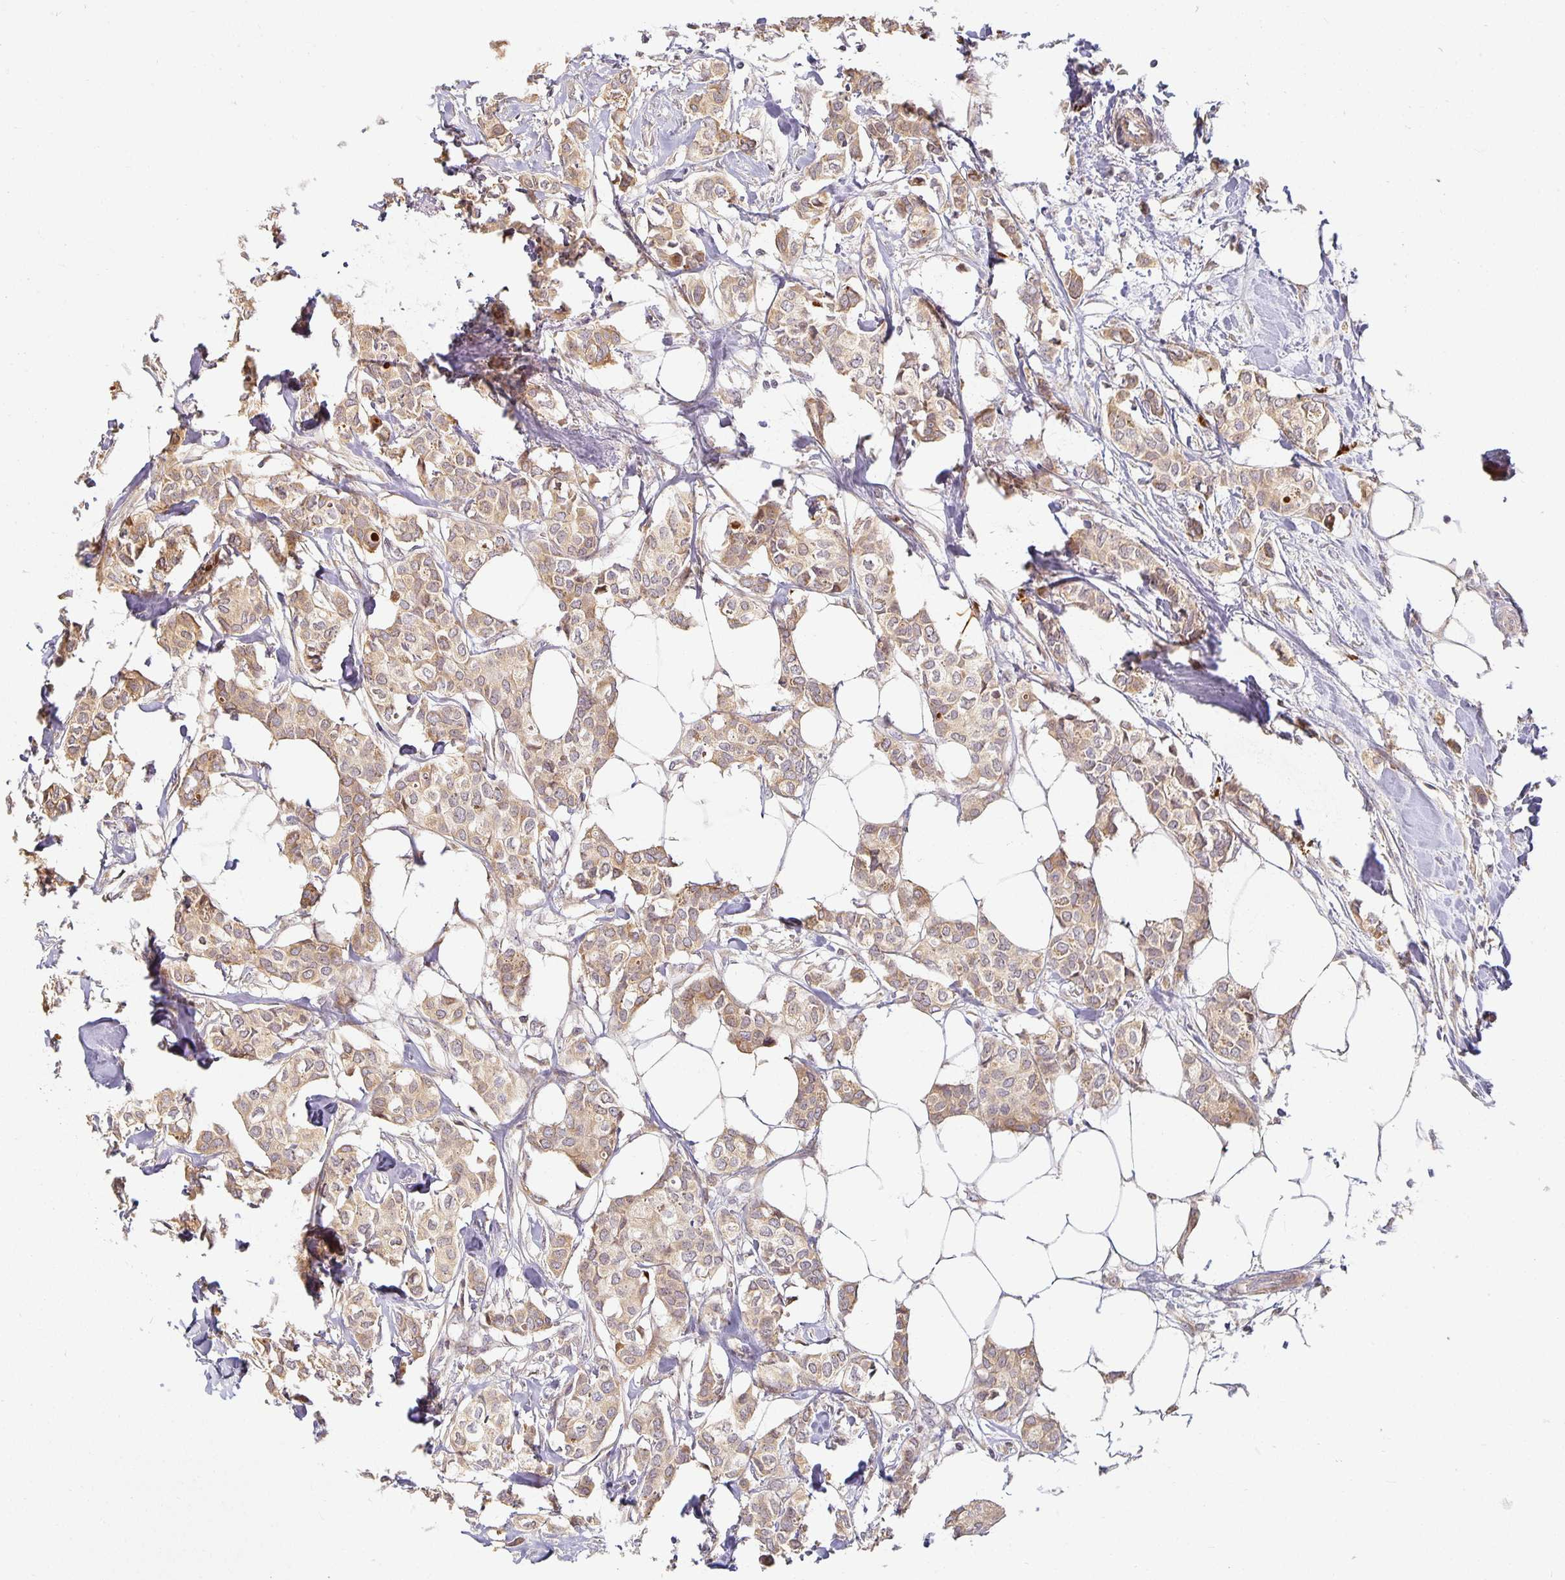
{"staining": {"intensity": "weak", "quantity": "25%-75%", "location": "cytoplasmic/membranous"}, "tissue": "breast cancer", "cell_type": "Tumor cells", "image_type": "cancer", "snomed": [{"axis": "morphology", "description": "Duct carcinoma"}, {"axis": "topography", "description": "Breast"}], "caption": "IHC of infiltrating ductal carcinoma (breast) displays low levels of weak cytoplasmic/membranous positivity in about 25%-75% of tumor cells. (DAB IHC with brightfield microscopy, high magnification).", "gene": "EHF", "patient": {"sex": "female", "age": 62}}